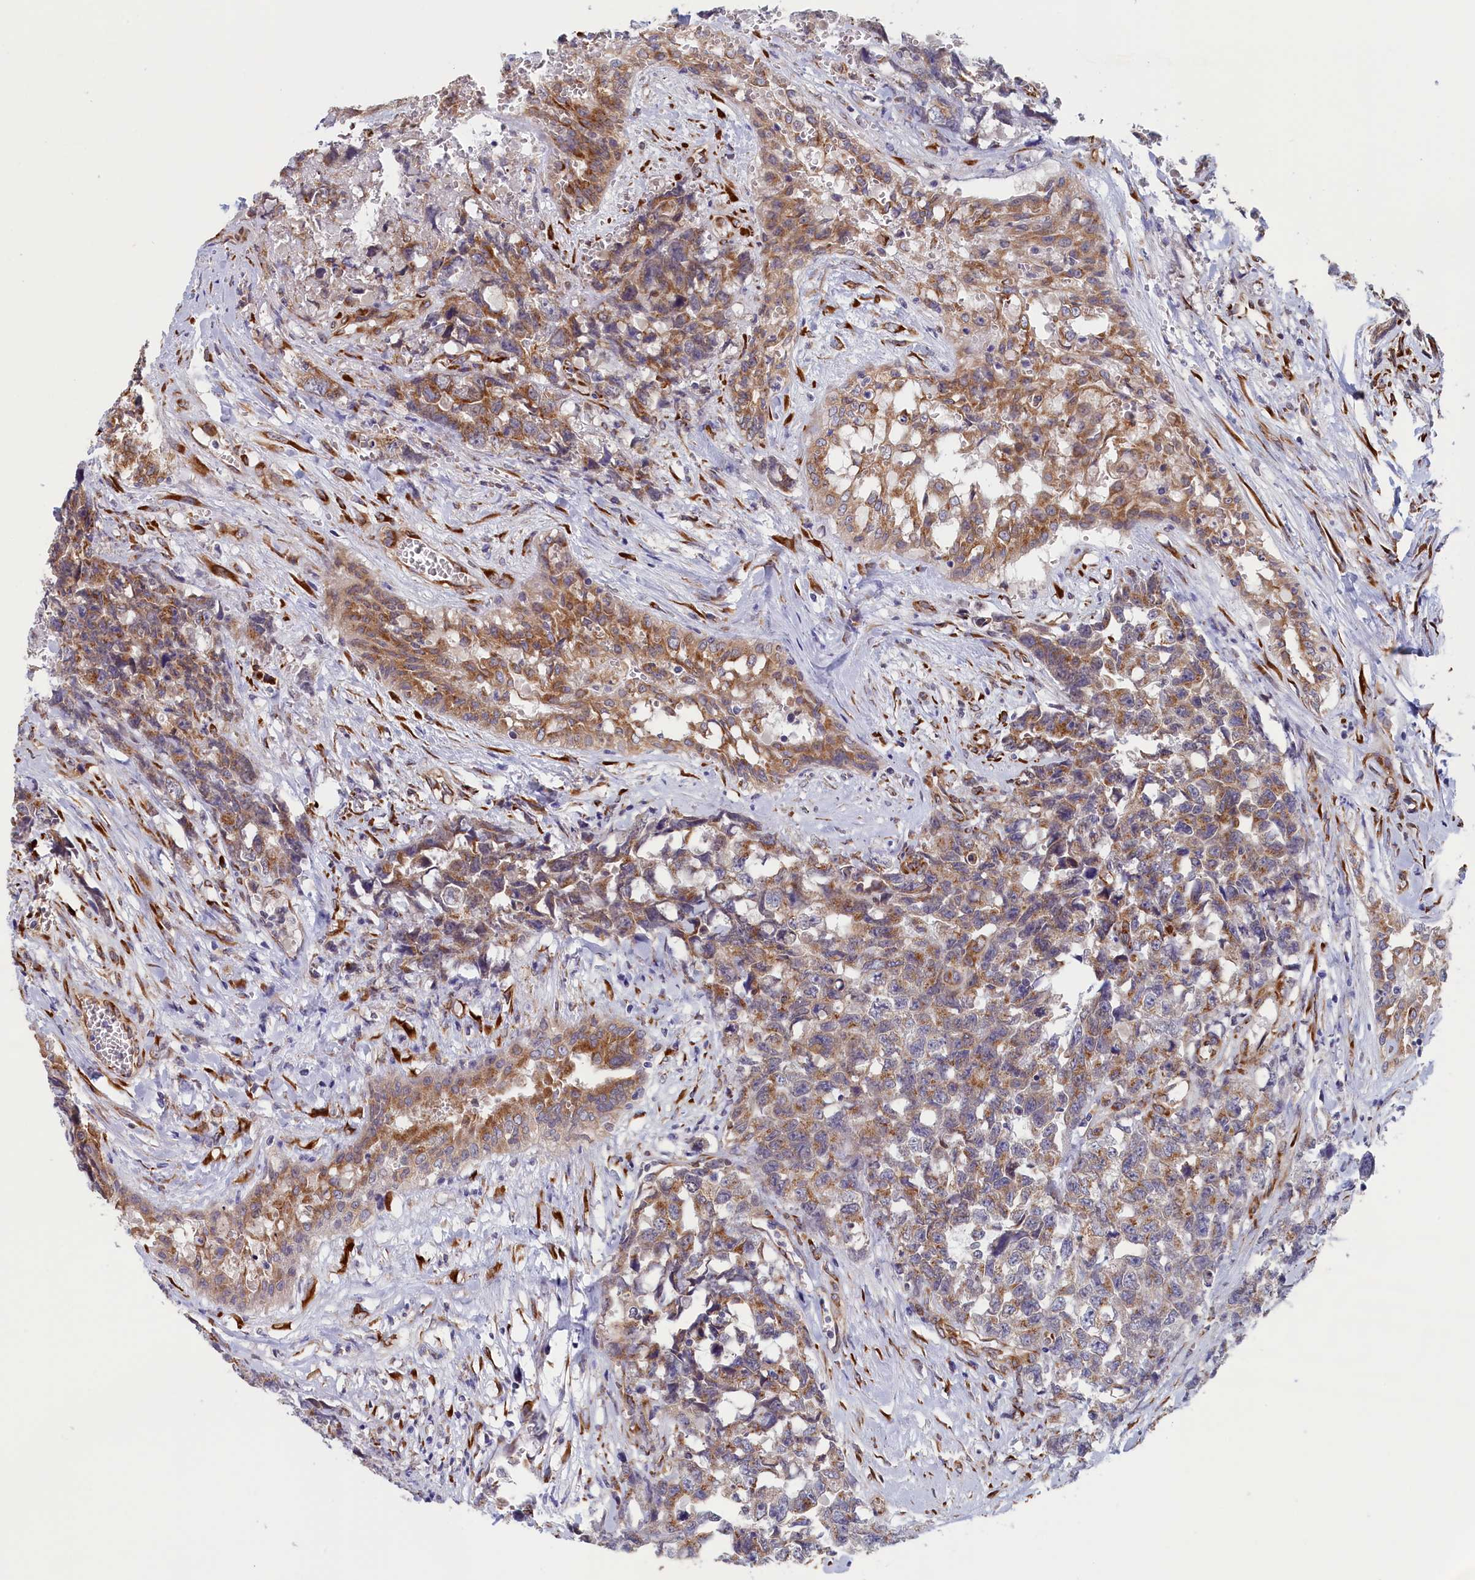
{"staining": {"intensity": "moderate", "quantity": "25%-75%", "location": "cytoplasmic/membranous"}, "tissue": "testis cancer", "cell_type": "Tumor cells", "image_type": "cancer", "snomed": [{"axis": "morphology", "description": "Carcinoma, Embryonal, NOS"}, {"axis": "topography", "description": "Testis"}], "caption": "About 25%-75% of tumor cells in human testis cancer exhibit moderate cytoplasmic/membranous protein positivity as visualized by brown immunohistochemical staining.", "gene": "CCDC68", "patient": {"sex": "male", "age": 31}}